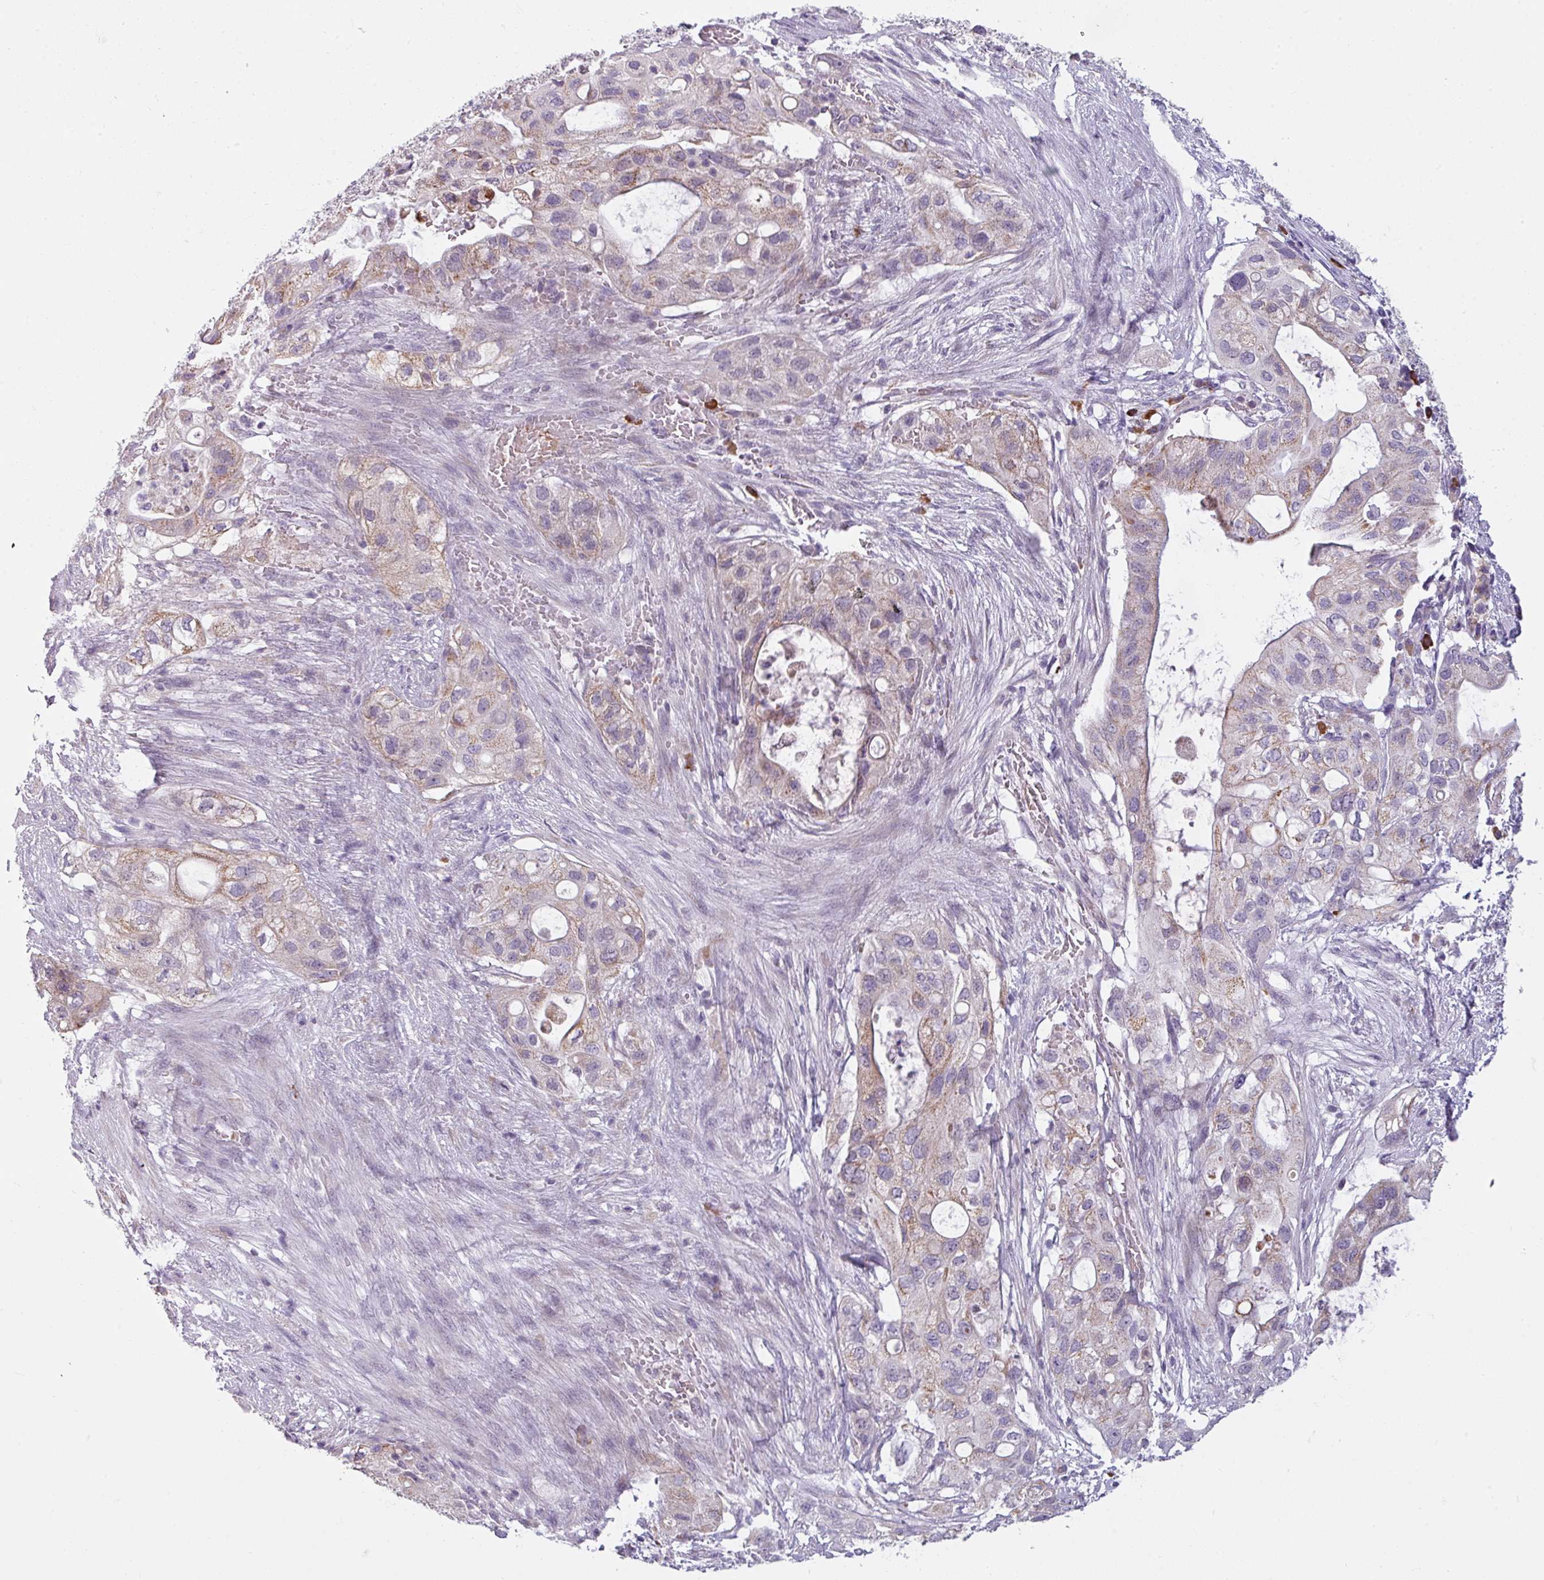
{"staining": {"intensity": "weak", "quantity": "25%-75%", "location": "cytoplasmic/membranous"}, "tissue": "pancreatic cancer", "cell_type": "Tumor cells", "image_type": "cancer", "snomed": [{"axis": "morphology", "description": "Adenocarcinoma, NOS"}, {"axis": "topography", "description": "Pancreas"}], "caption": "About 25%-75% of tumor cells in pancreatic cancer (adenocarcinoma) demonstrate weak cytoplasmic/membranous protein expression as visualized by brown immunohistochemical staining.", "gene": "C2orf68", "patient": {"sex": "female", "age": 72}}